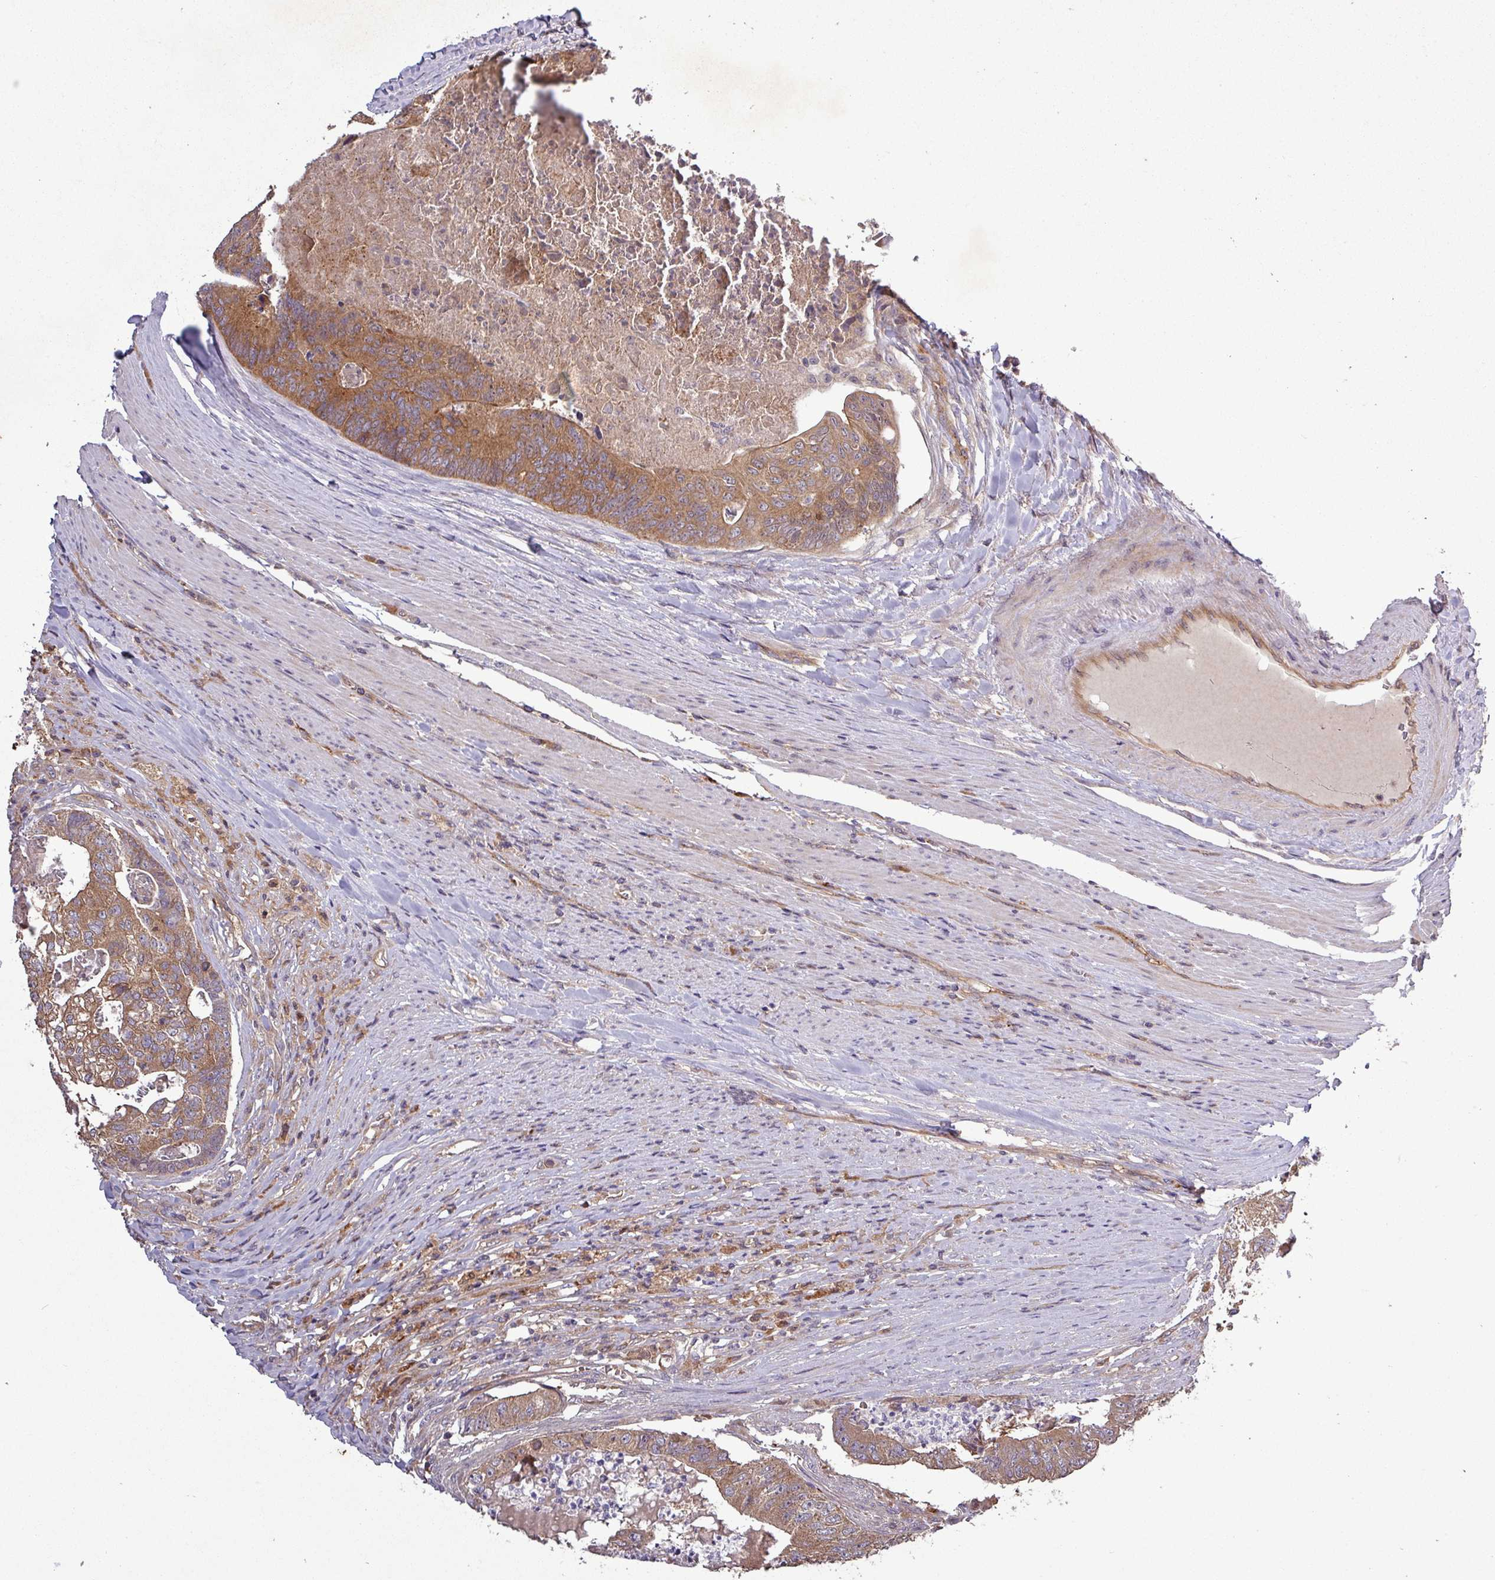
{"staining": {"intensity": "moderate", "quantity": ">75%", "location": "cytoplasmic/membranous"}, "tissue": "colorectal cancer", "cell_type": "Tumor cells", "image_type": "cancer", "snomed": [{"axis": "morphology", "description": "Adenocarcinoma, NOS"}, {"axis": "topography", "description": "Colon"}], "caption": "Immunohistochemistry (IHC) image of neoplastic tissue: human colorectal cancer (adenocarcinoma) stained using immunohistochemistry displays medium levels of moderate protein expression localized specifically in the cytoplasmic/membranous of tumor cells, appearing as a cytoplasmic/membranous brown color.", "gene": "SIRPB2", "patient": {"sex": "female", "age": 67}}